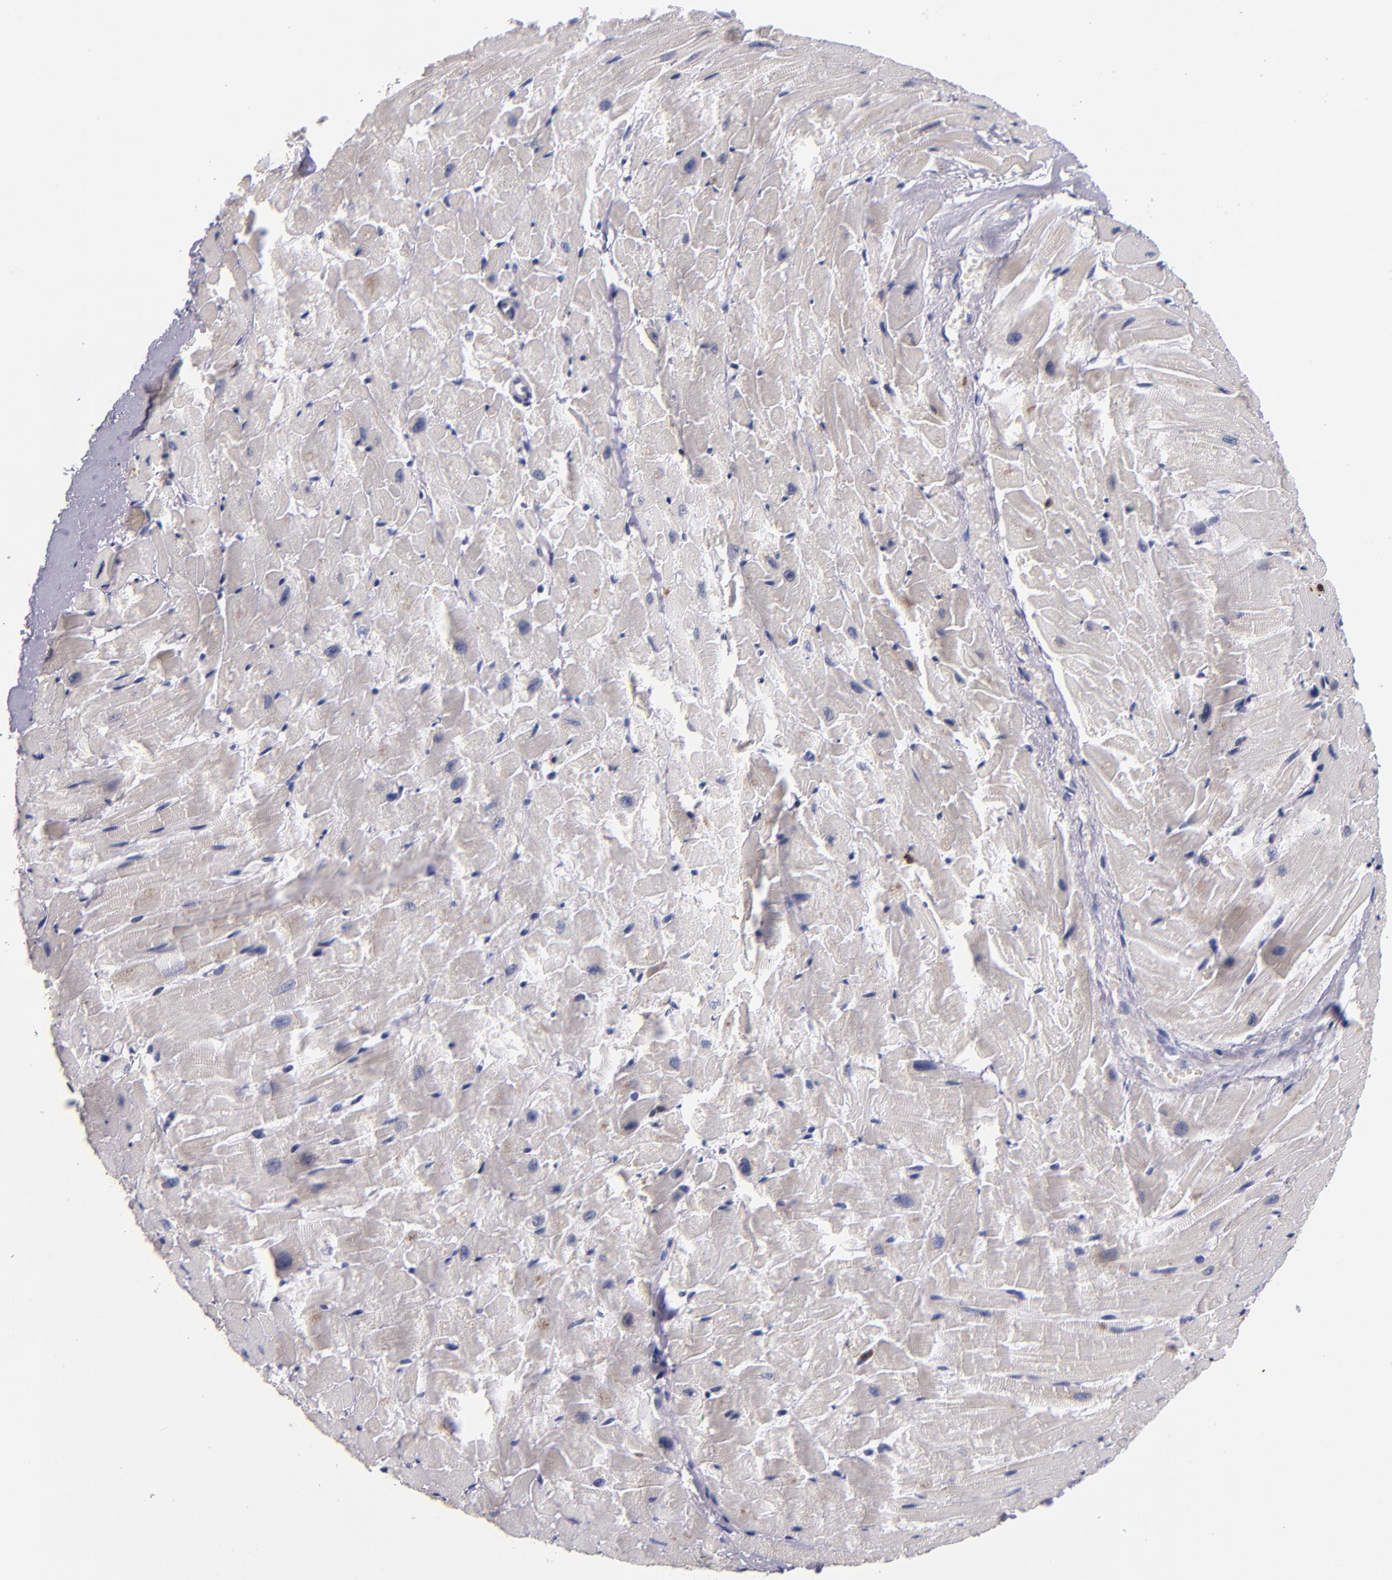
{"staining": {"intensity": "negative", "quantity": "none", "location": "none"}, "tissue": "heart muscle", "cell_type": "Cardiomyocytes", "image_type": "normal", "snomed": [{"axis": "morphology", "description": "Normal tissue, NOS"}, {"axis": "topography", "description": "Heart"}], "caption": "High power microscopy histopathology image of an immunohistochemistry micrograph of benign heart muscle, revealing no significant positivity in cardiomyocytes. (DAB (3,3'-diaminobenzidine) immunohistochemistry with hematoxylin counter stain).", "gene": "TTLL12", "patient": {"sex": "female", "age": 19}}